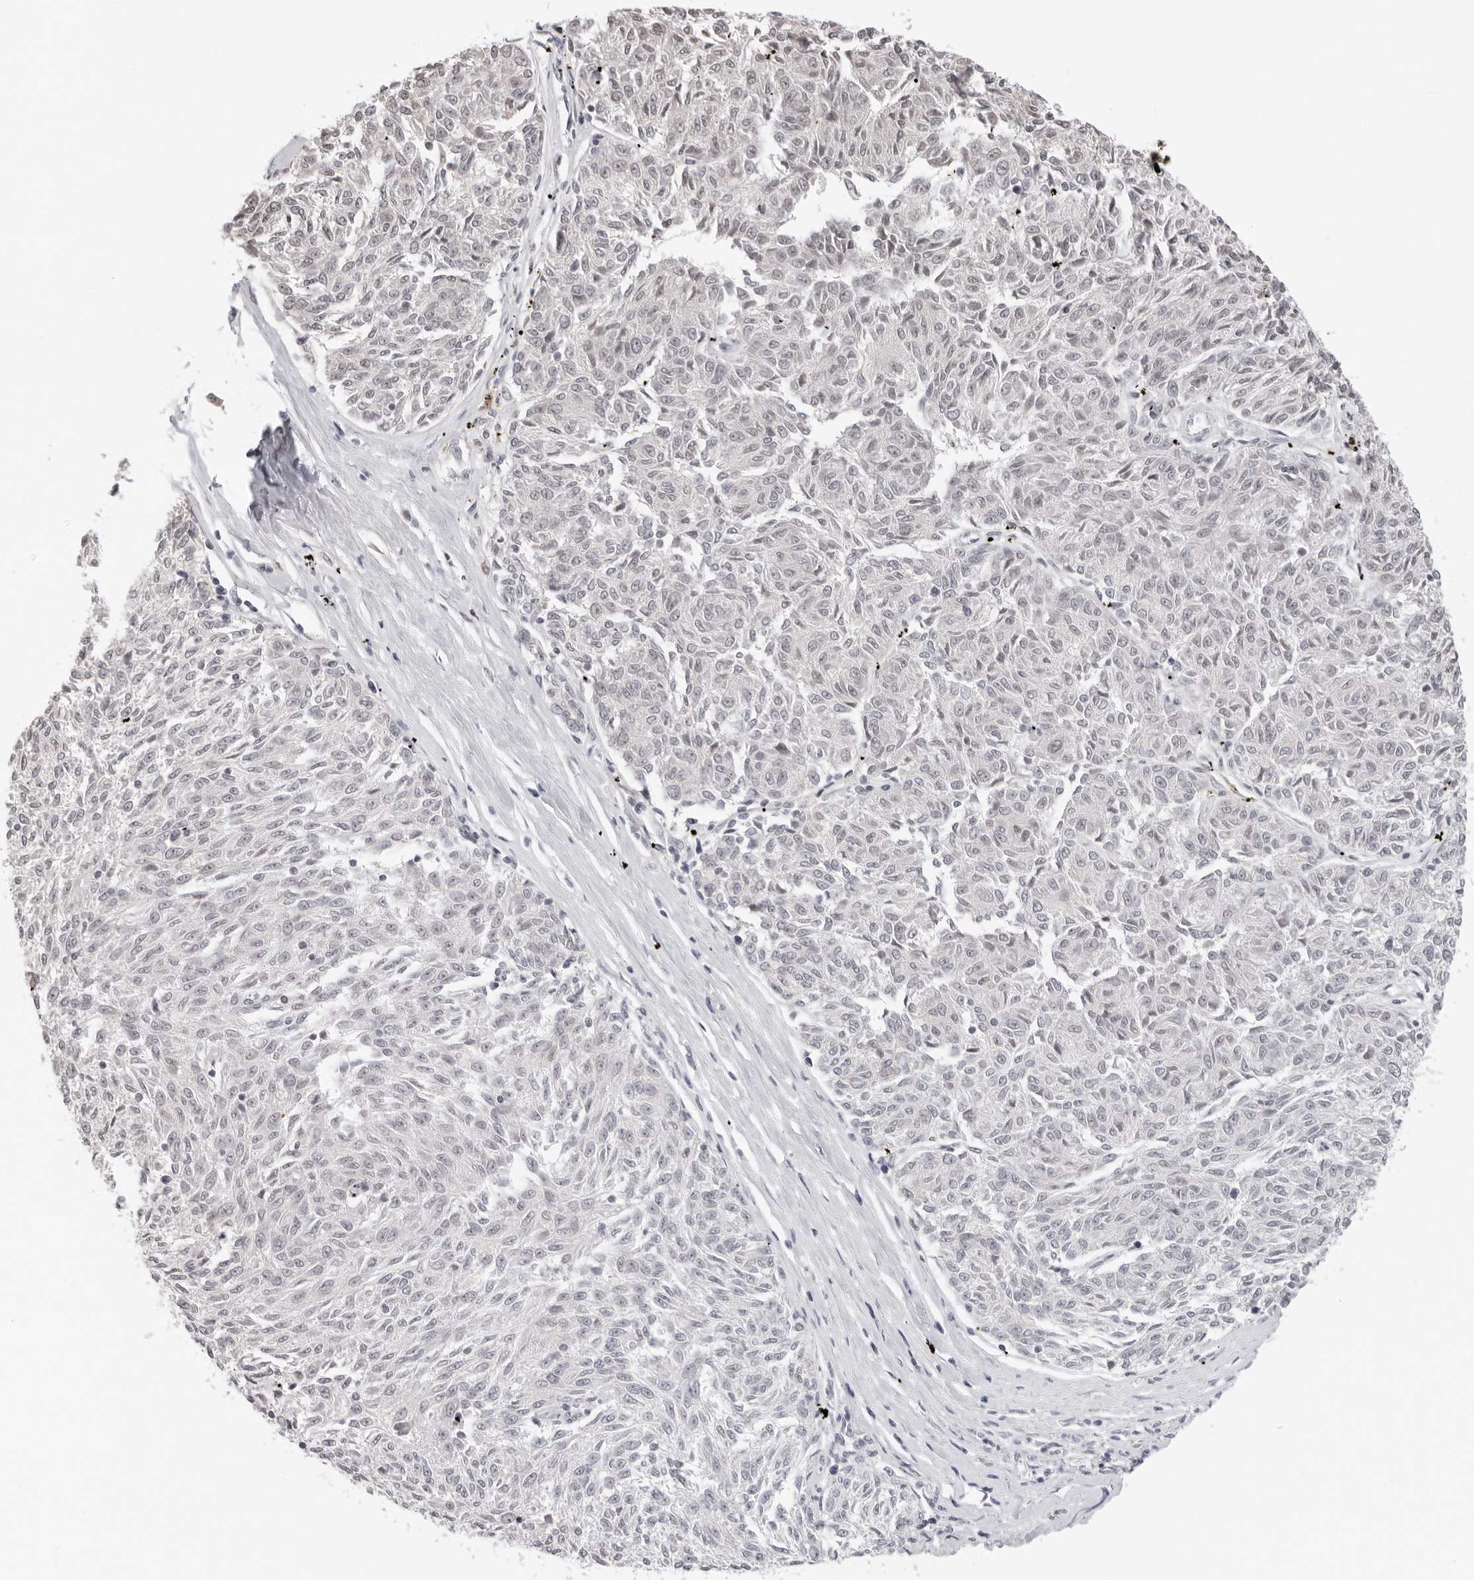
{"staining": {"intensity": "weak", "quantity": "25%-75%", "location": "nuclear"}, "tissue": "melanoma", "cell_type": "Tumor cells", "image_type": "cancer", "snomed": [{"axis": "morphology", "description": "Malignant melanoma, NOS"}, {"axis": "topography", "description": "Skin"}], "caption": "Brown immunohistochemical staining in malignant melanoma displays weak nuclear expression in approximately 25%-75% of tumor cells.", "gene": "MSH6", "patient": {"sex": "female", "age": 72}}